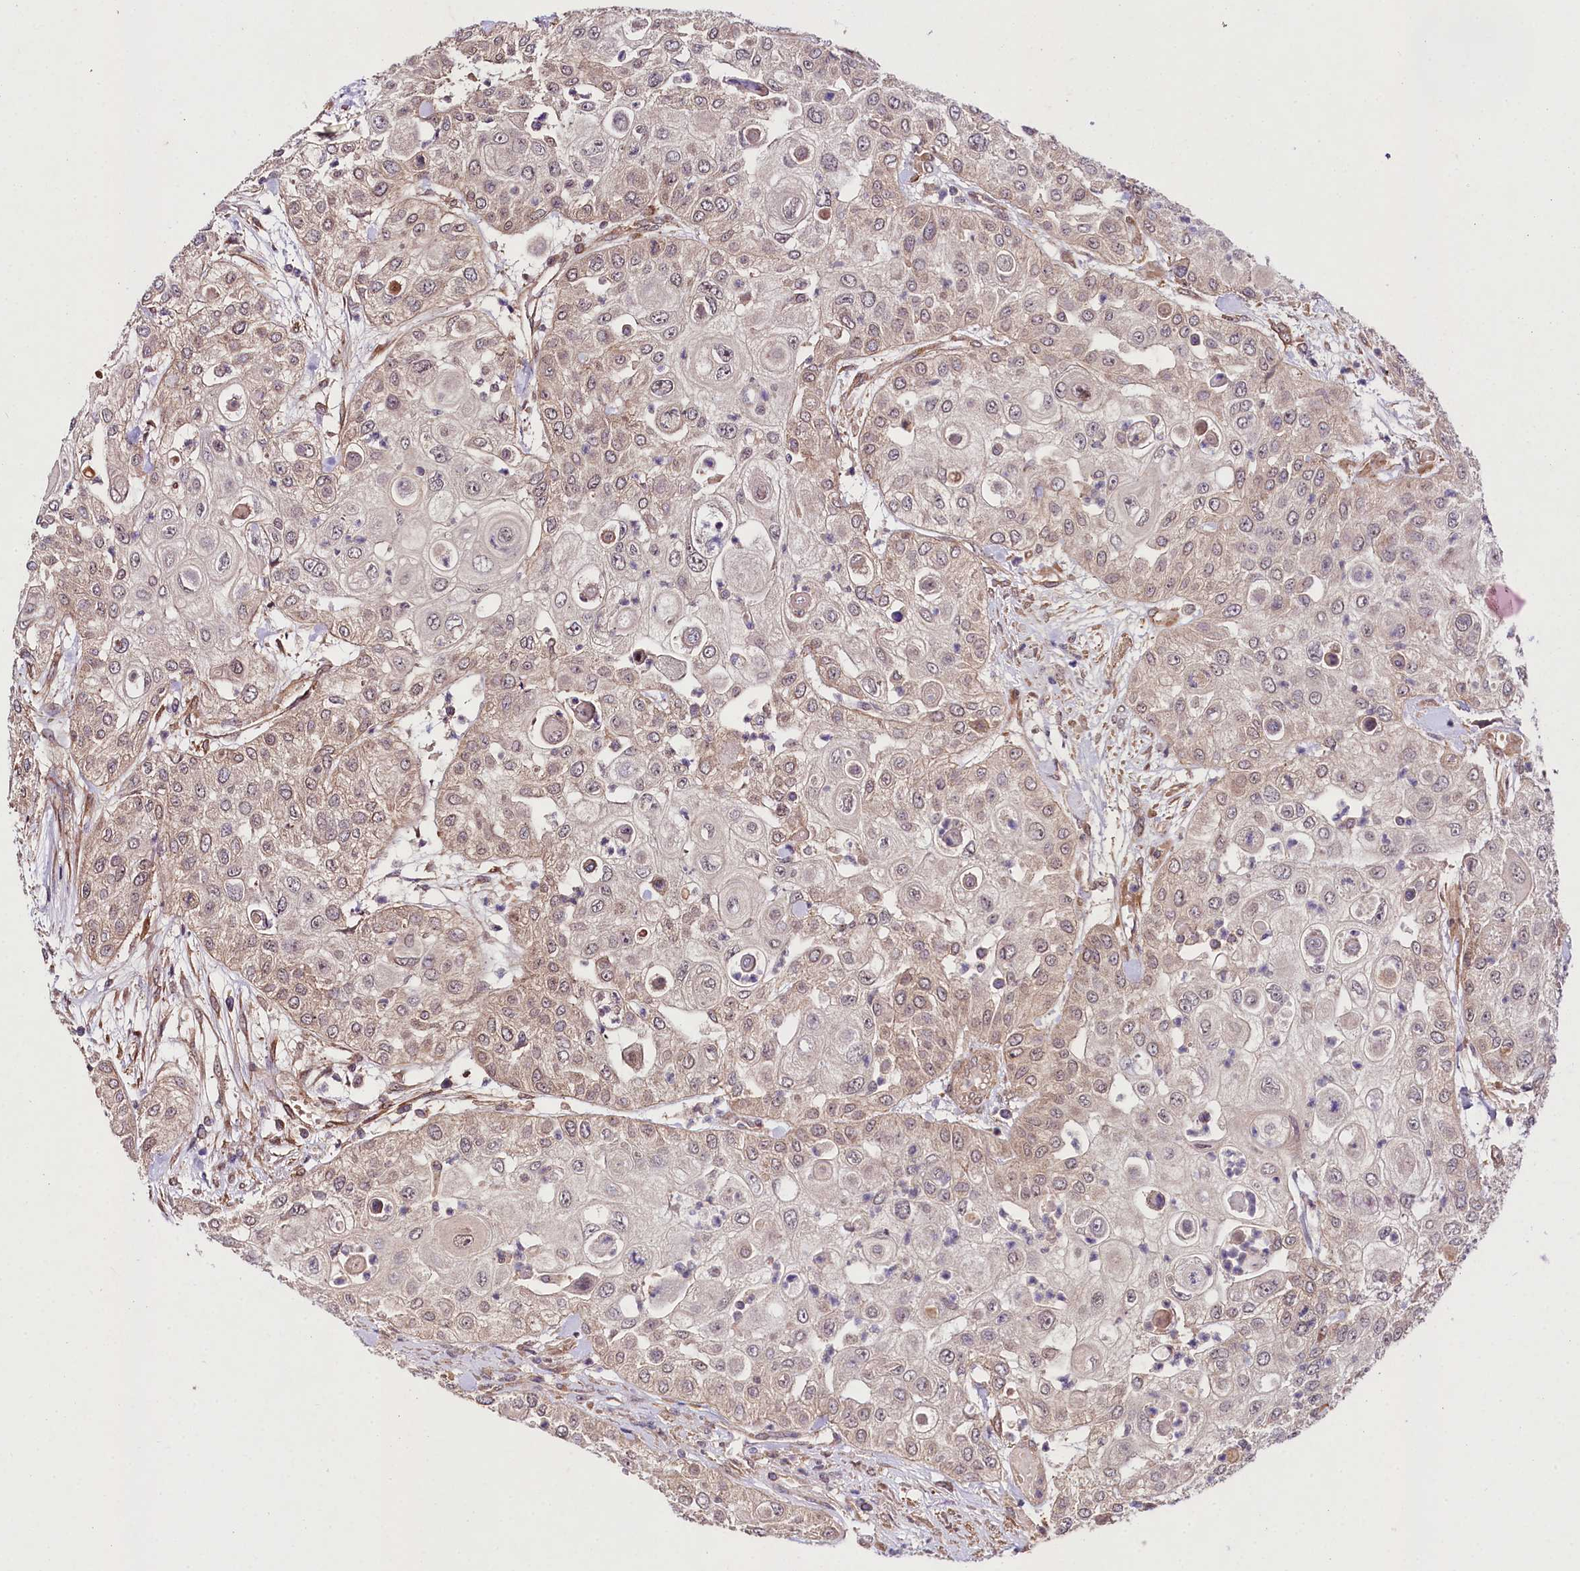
{"staining": {"intensity": "weak", "quantity": "<25%", "location": "cytoplasmic/membranous"}, "tissue": "urothelial cancer", "cell_type": "Tumor cells", "image_type": "cancer", "snomed": [{"axis": "morphology", "description": "Urothelial carcinoma, High grade"}, {"axis": "topography", "description": "Urinary bladder"}], "caption": "High-grade urothelial carcinoma was stained to show a protein in brown. There is no significant positivity in tumor cells.", "gene": "PHLDB1", "patient": {"sex": "female", "age": 79}}